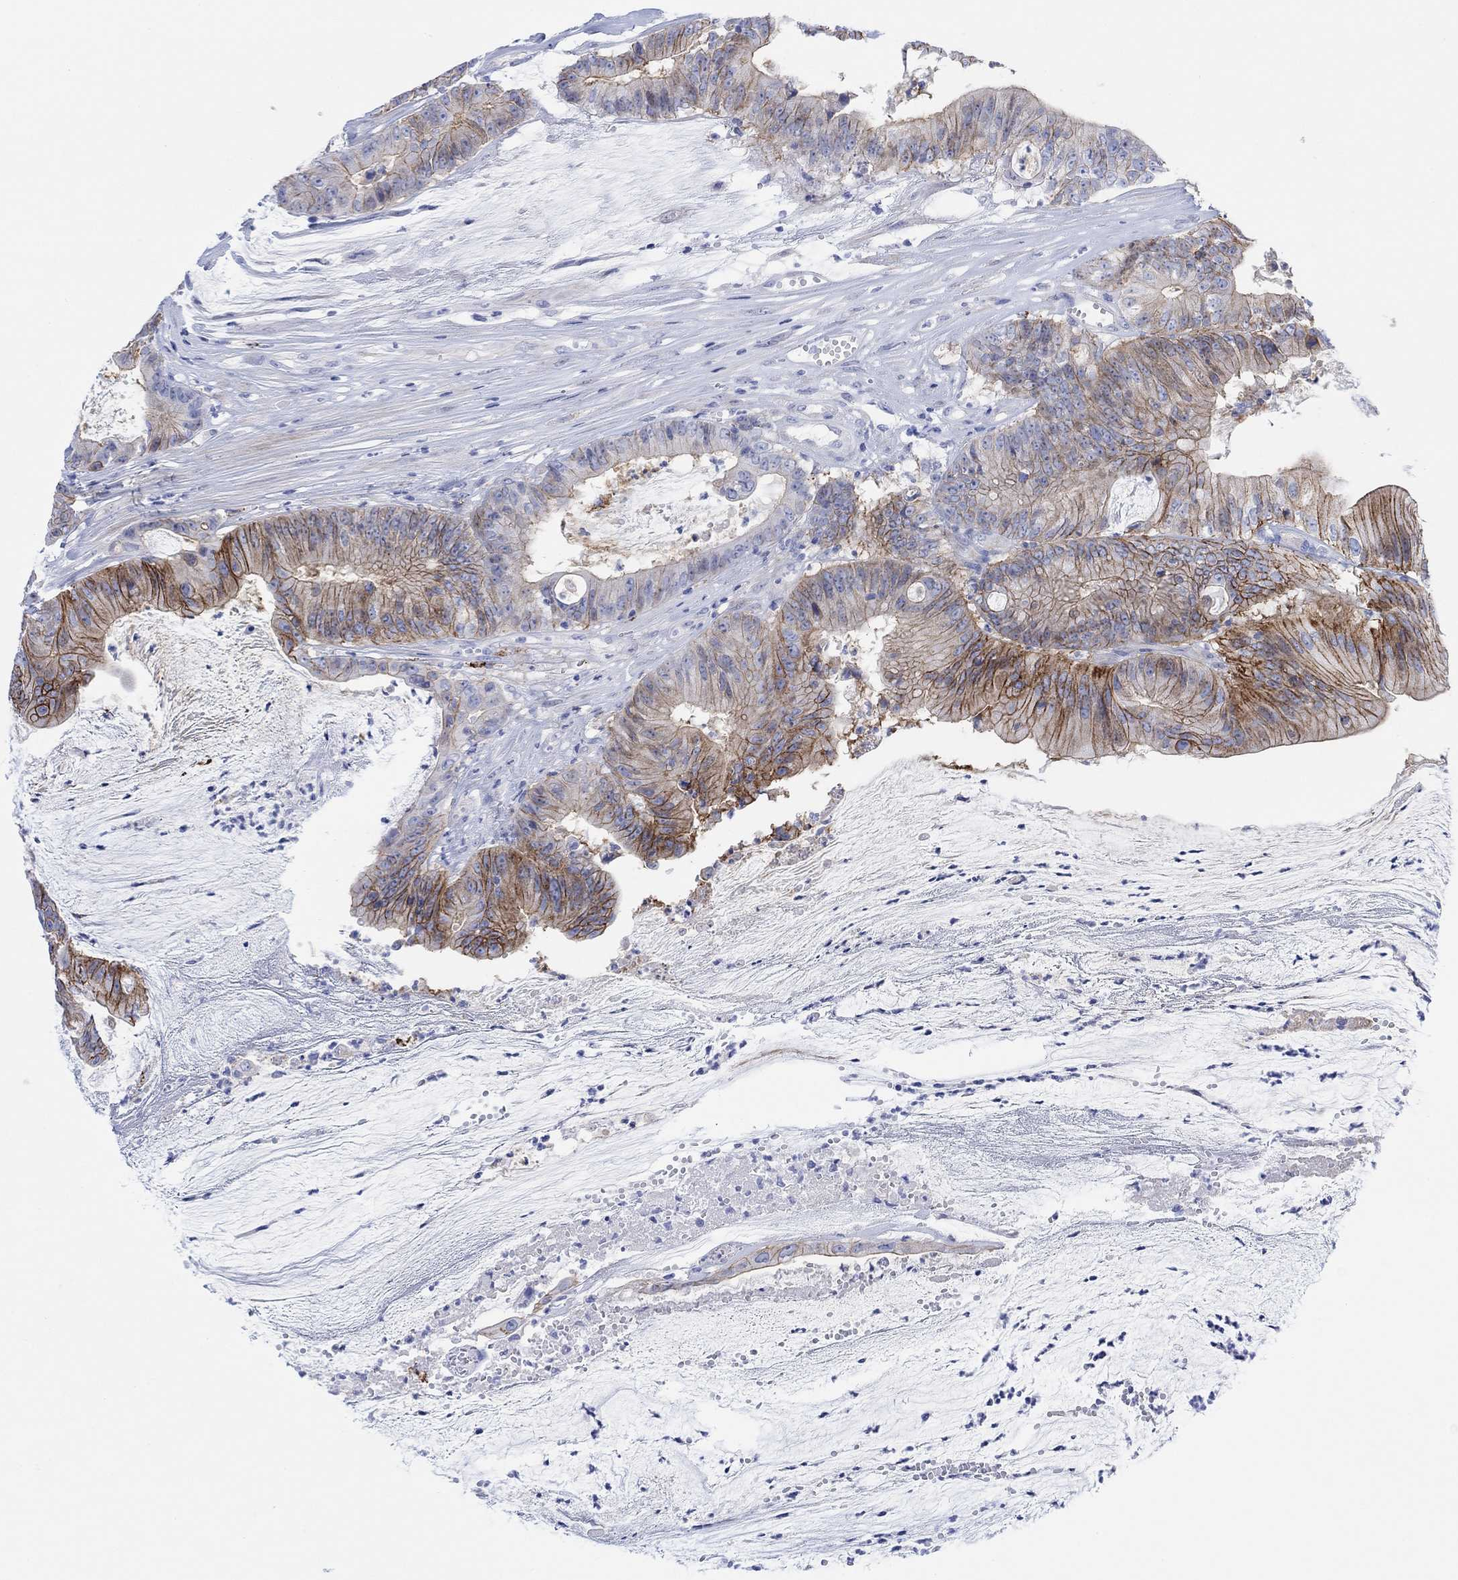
{"staining": {"intensity": "strong", "quantity": "25%-75%", "location": "cytoplasmic/membranous"}, "tissue": "colorectal cancer", "cell_type": "Tumor cells", "image_type": "cancer", "snomed": [{"axis": "morphology", "description": "Adenocarcinoma, NOS"}, {"axis": "topography", "description": "Colon"}], "caption": "This histopathology image demonstrates immunohistochemistry (IHC) staining of colorectal cancer, with high strong cytoplasmic/membranous staining in approximately 25%-75% of tumor cells.", "gene": "TLDC2", "patient": {"sex": "female", "age": 69}}